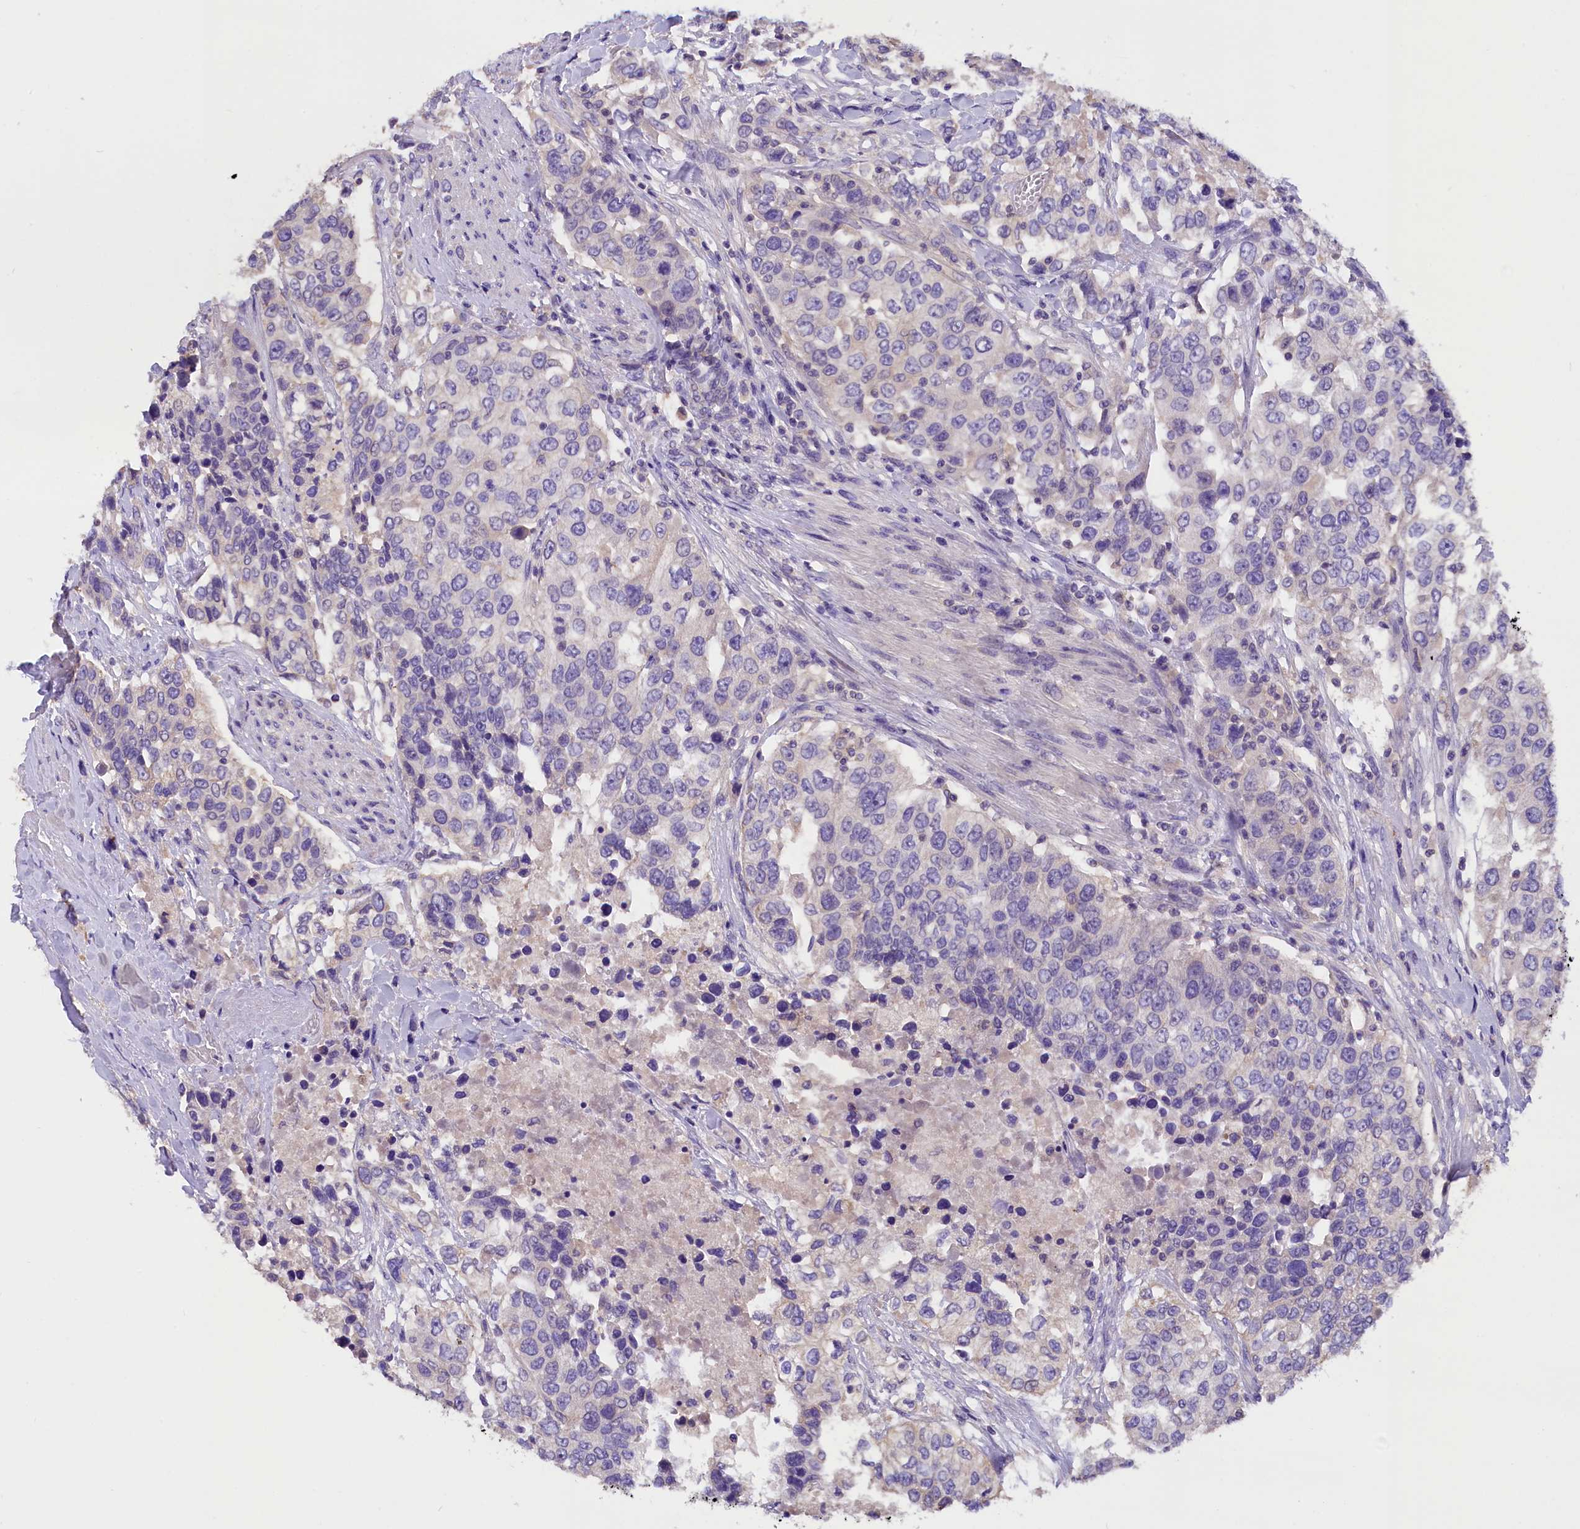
{"staining": {"intensity": "negative", "quantity": "none", "location": "none"}, "tissue": "urothelial cancer", "cell_type": "Tumor cells", "image_type": "cancer", "snomed": [{"axis": "morphology", "description": "Urothelial carcinoma, High grade"}, {"axis": "topography", "description": "Urinary bladder"}], "caption": "Tumor cells are negative for brown protein staining in urothelial carcinoma (high-grade).", "gene": "AP3B2", "patient": {"sex": "female", "age": 80}}